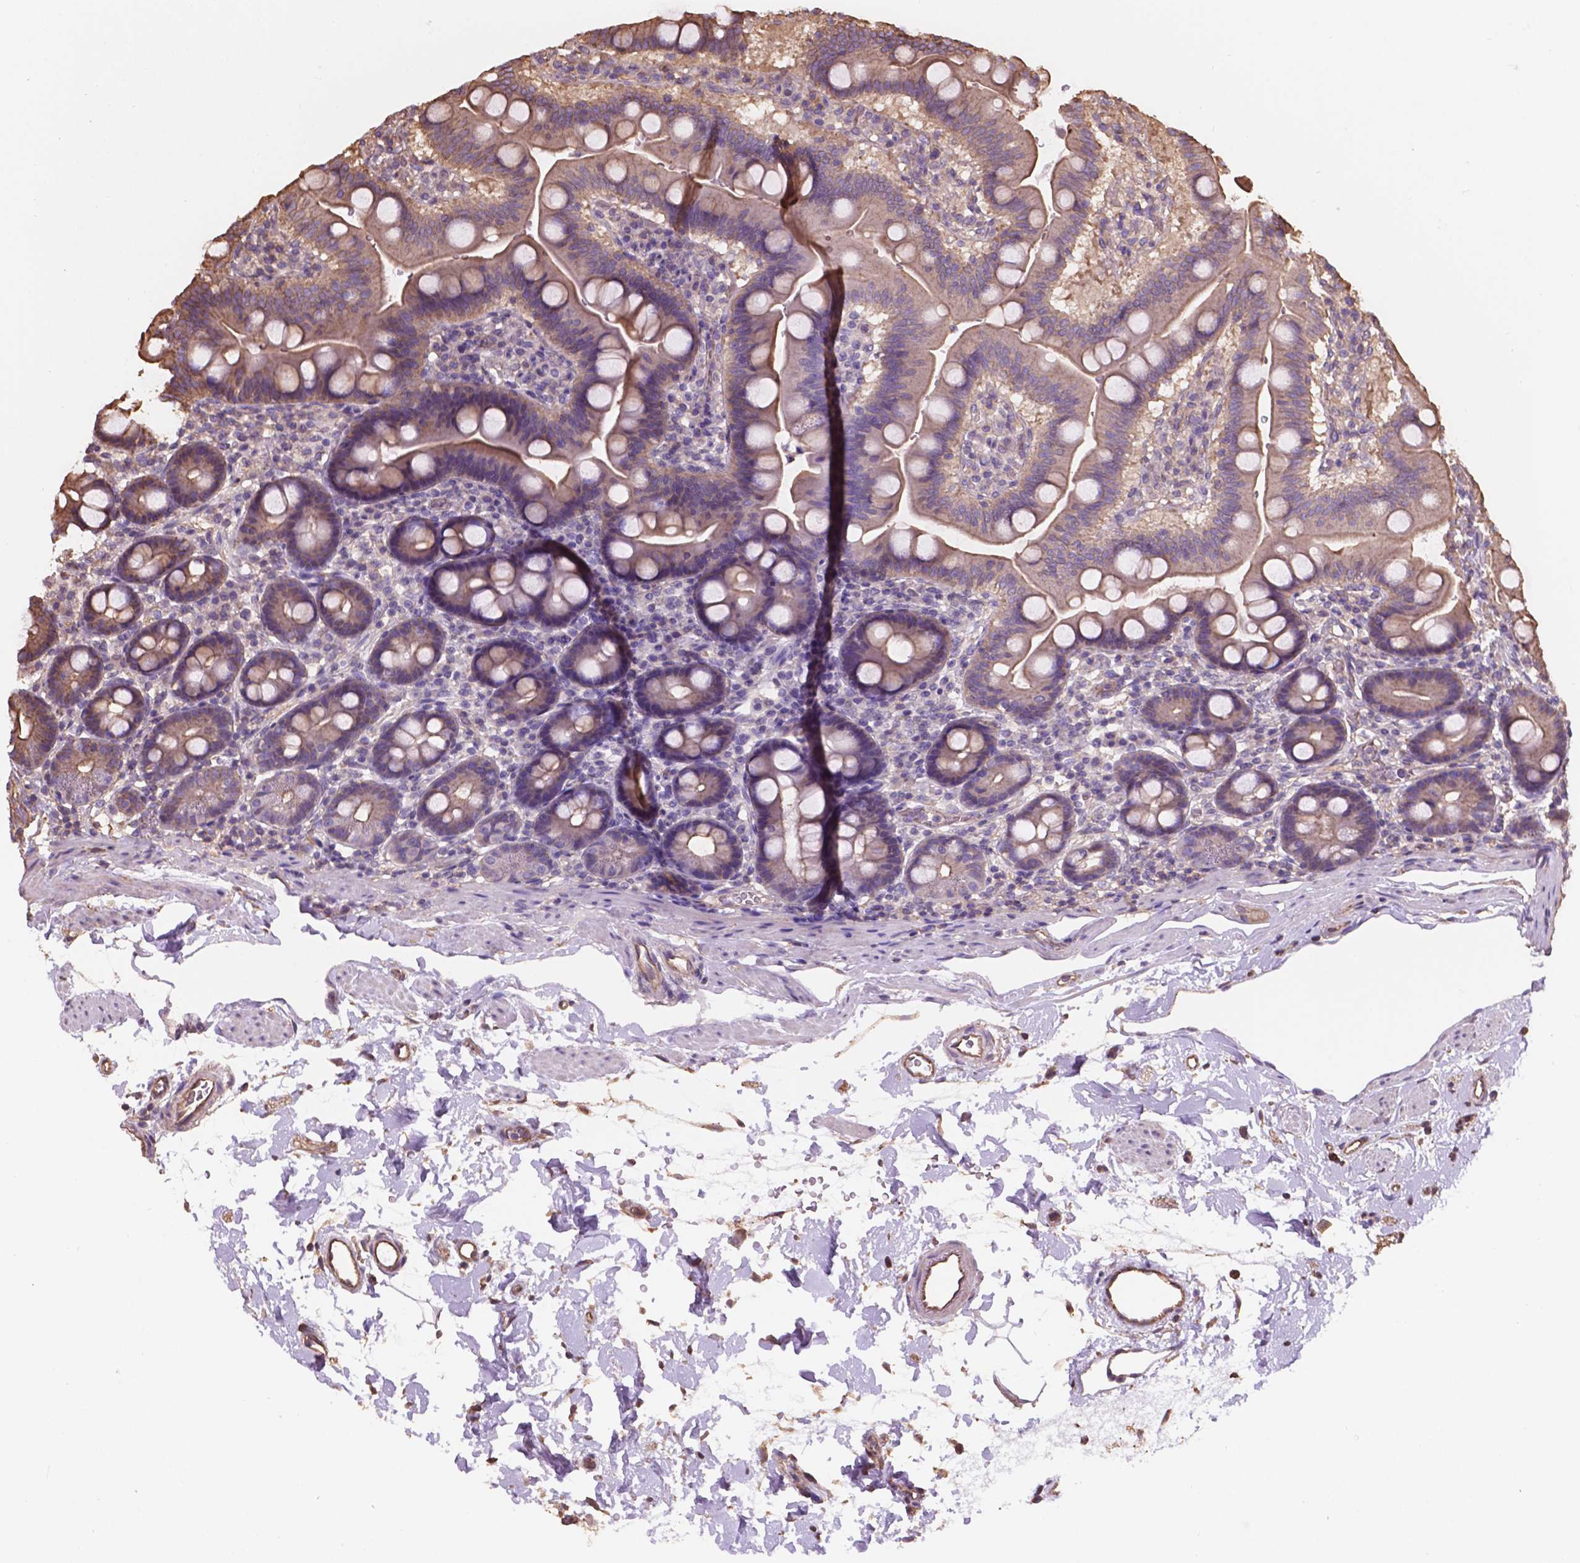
{"staining": {"intensity": "moderate", "quantity": ">75%", "location": "cytoplasmic/membranous"}, "tissue": "duodenum", "cell_type": "Glandular cells", "image_type": "normal", "snomed": [{"axis": "morphology", "description": "Normal tissue, NOS"}, {"axis": "topography", "description": "Duodenum"}], "caption": "An immunohistochemistry micrograph of normal tissue is shown. Protein staining in brown labels moderate cytoplasmic/membranous positivity in duodenum within glandular cells. Ihc stains the protein in brown and the nuclei are stained blue.", "gene": "NIPA2", "patient": {"sex": "male", "age": 59}}